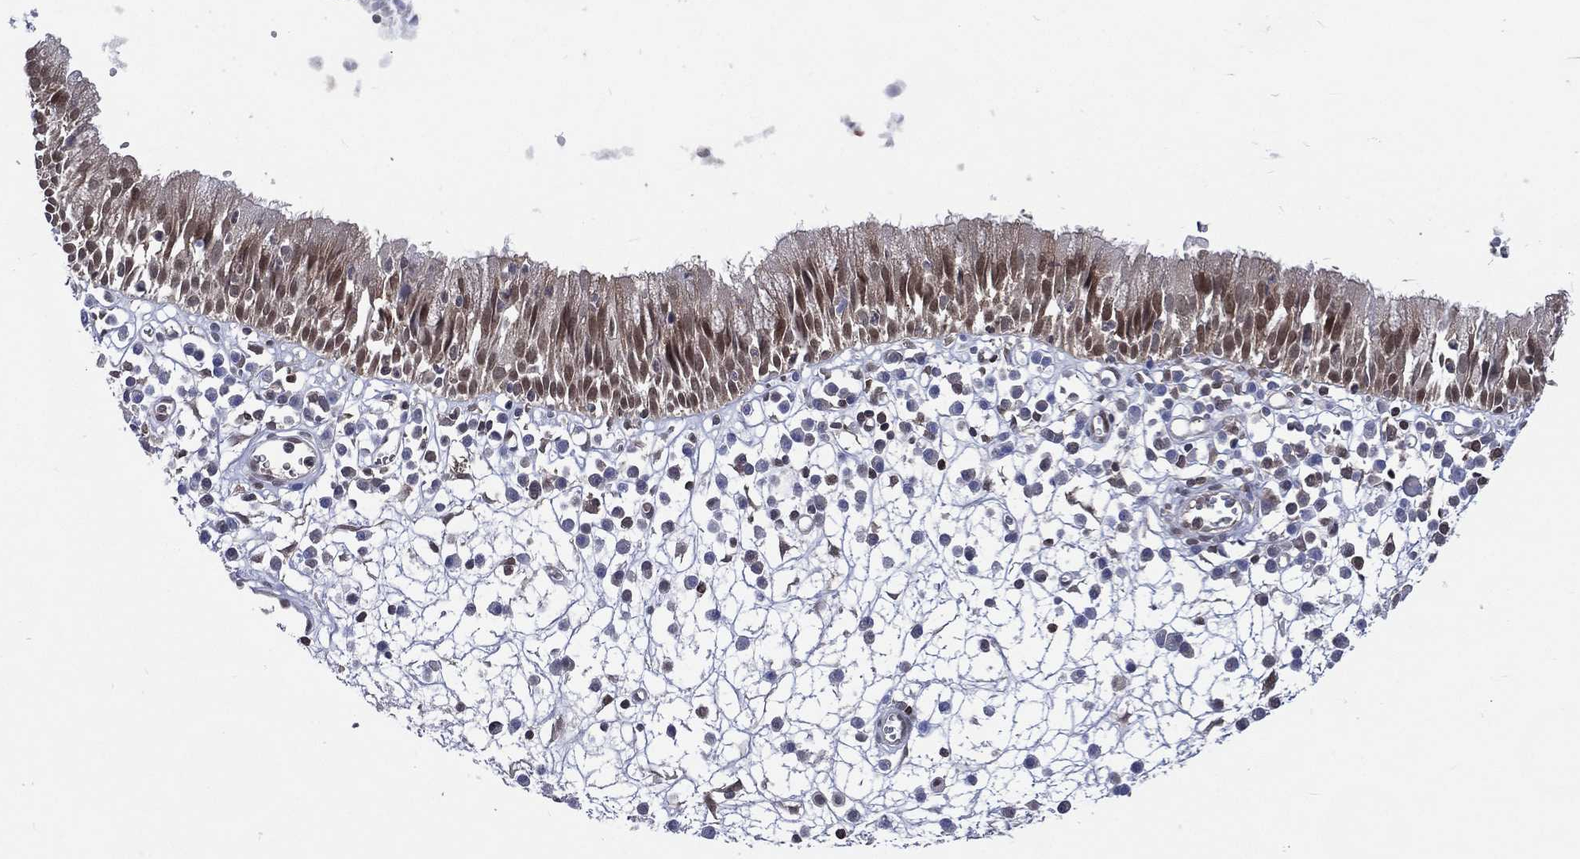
{"staining": {"intensity": "moderate", "quantity": "25%-75%", "location": "nuclear"}, "tissue": "nasopharynx", "cell_type": "Respiratory epithelial cells", "image_type": "normal", "snomed": [{"axis": "morphology", "description": "Normal tissue, NOS"}, {"axis": "topography", "description": "Nasopharynx"}], "caption": "This photomicrograph demonstrates normal nasopharynx stained with immunohistochemistry (IHC) to label a protein in brown. The nuclear of respiratory epithelial cells show moderate positivity for the protein. Nuclei are counter-stained blue.", "gene": "MTAP", "patient": {"sex": "female", "age": 77}}